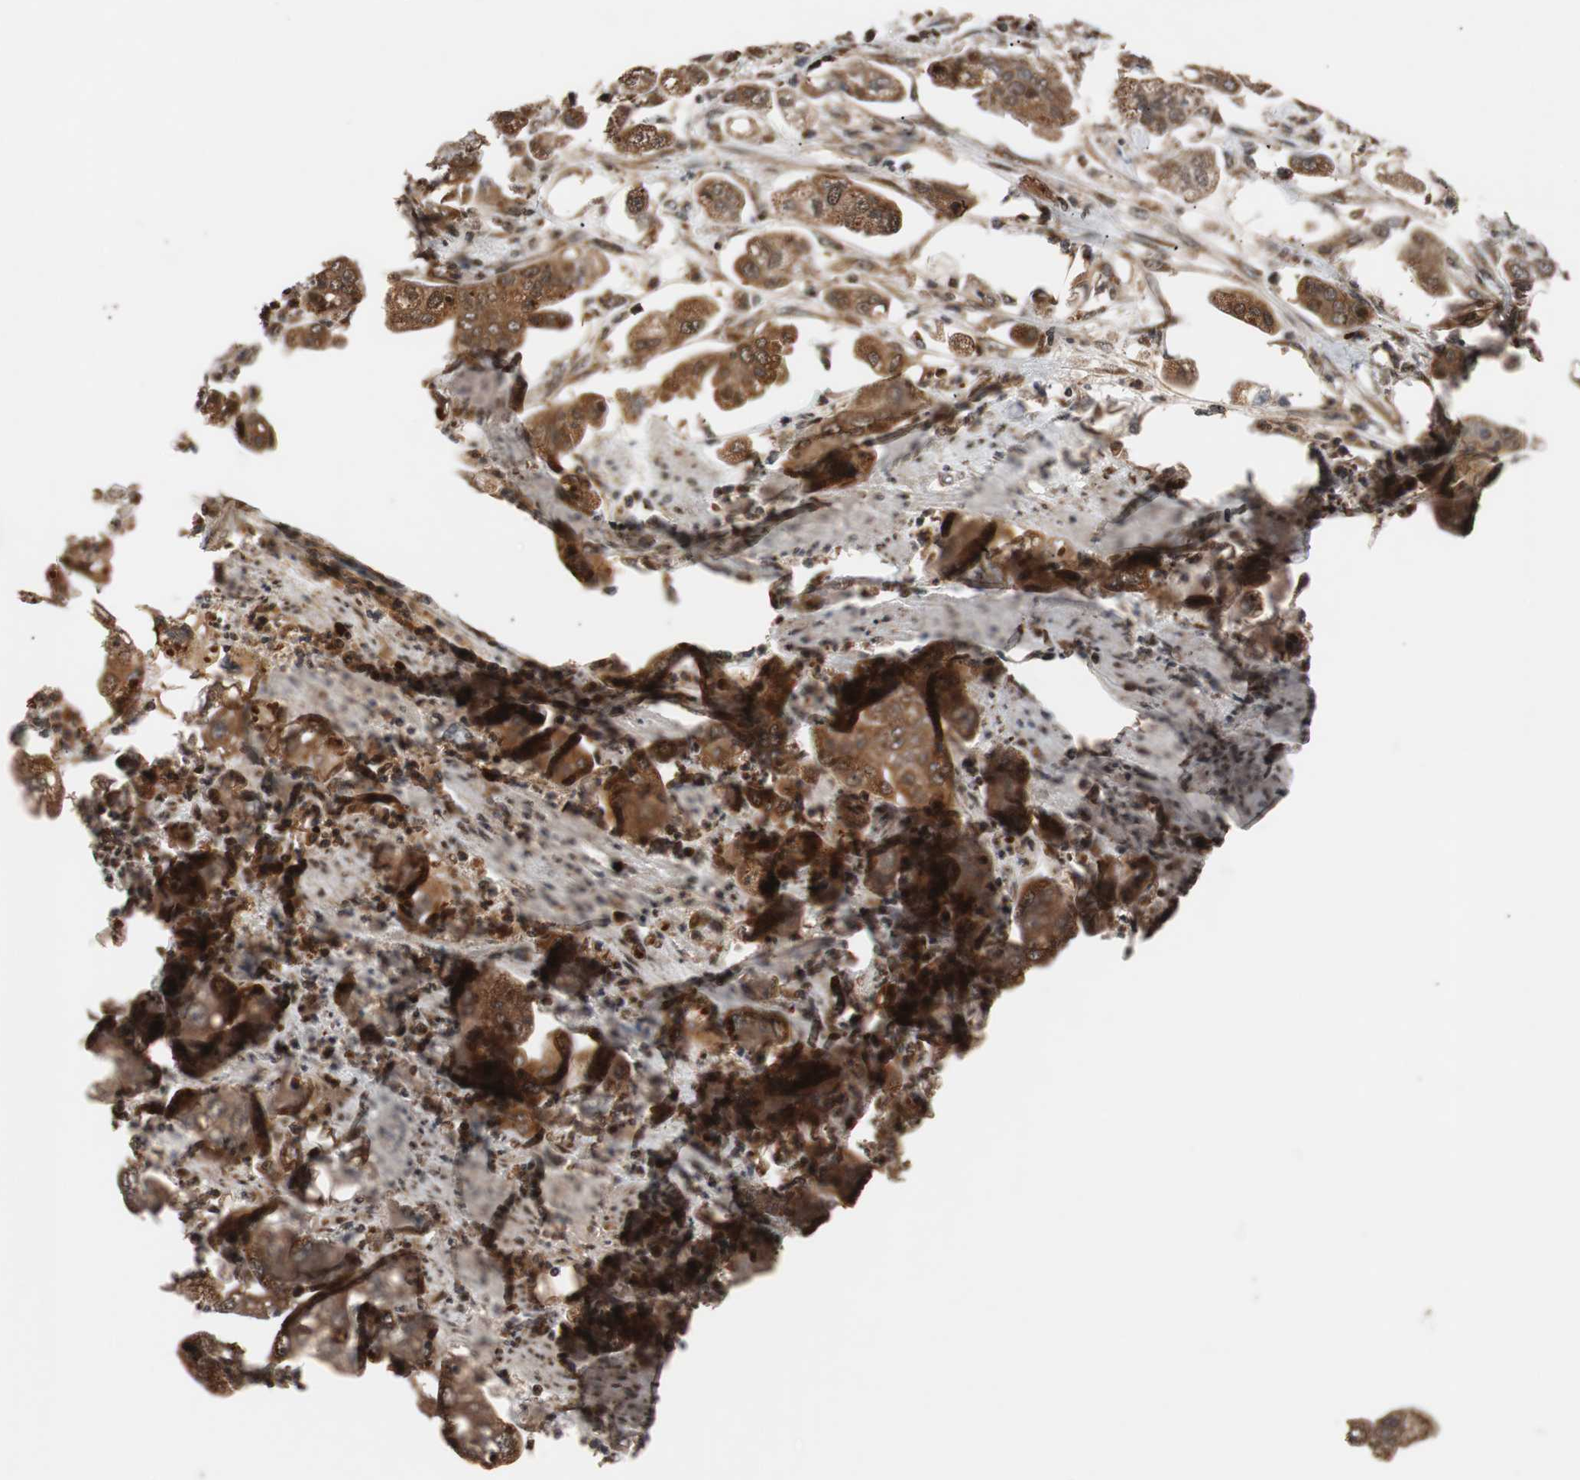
{"staining": {"intensity": "strong", "quantity": ">75%", "location": "cytoplasmic/membranous,nuclear"}, "tissue": "stomach cancer", "cell_type": "Tumor cells", "image_type": "cancer", "snomed": [{"axis": "morphology", "description": "Adenocarcinoma, NOS"}, {"axis": "topography", "description": "Stomach"}], "caption": "This micrograph displays immunohistochemistry (IHC) staining of stomach cancer, with high strong cytoplasmic/membranous and nuclear staining in about >75% of tumor cells.", "gene": "USP31", "patient": {"sex": "male", "age": 62}}